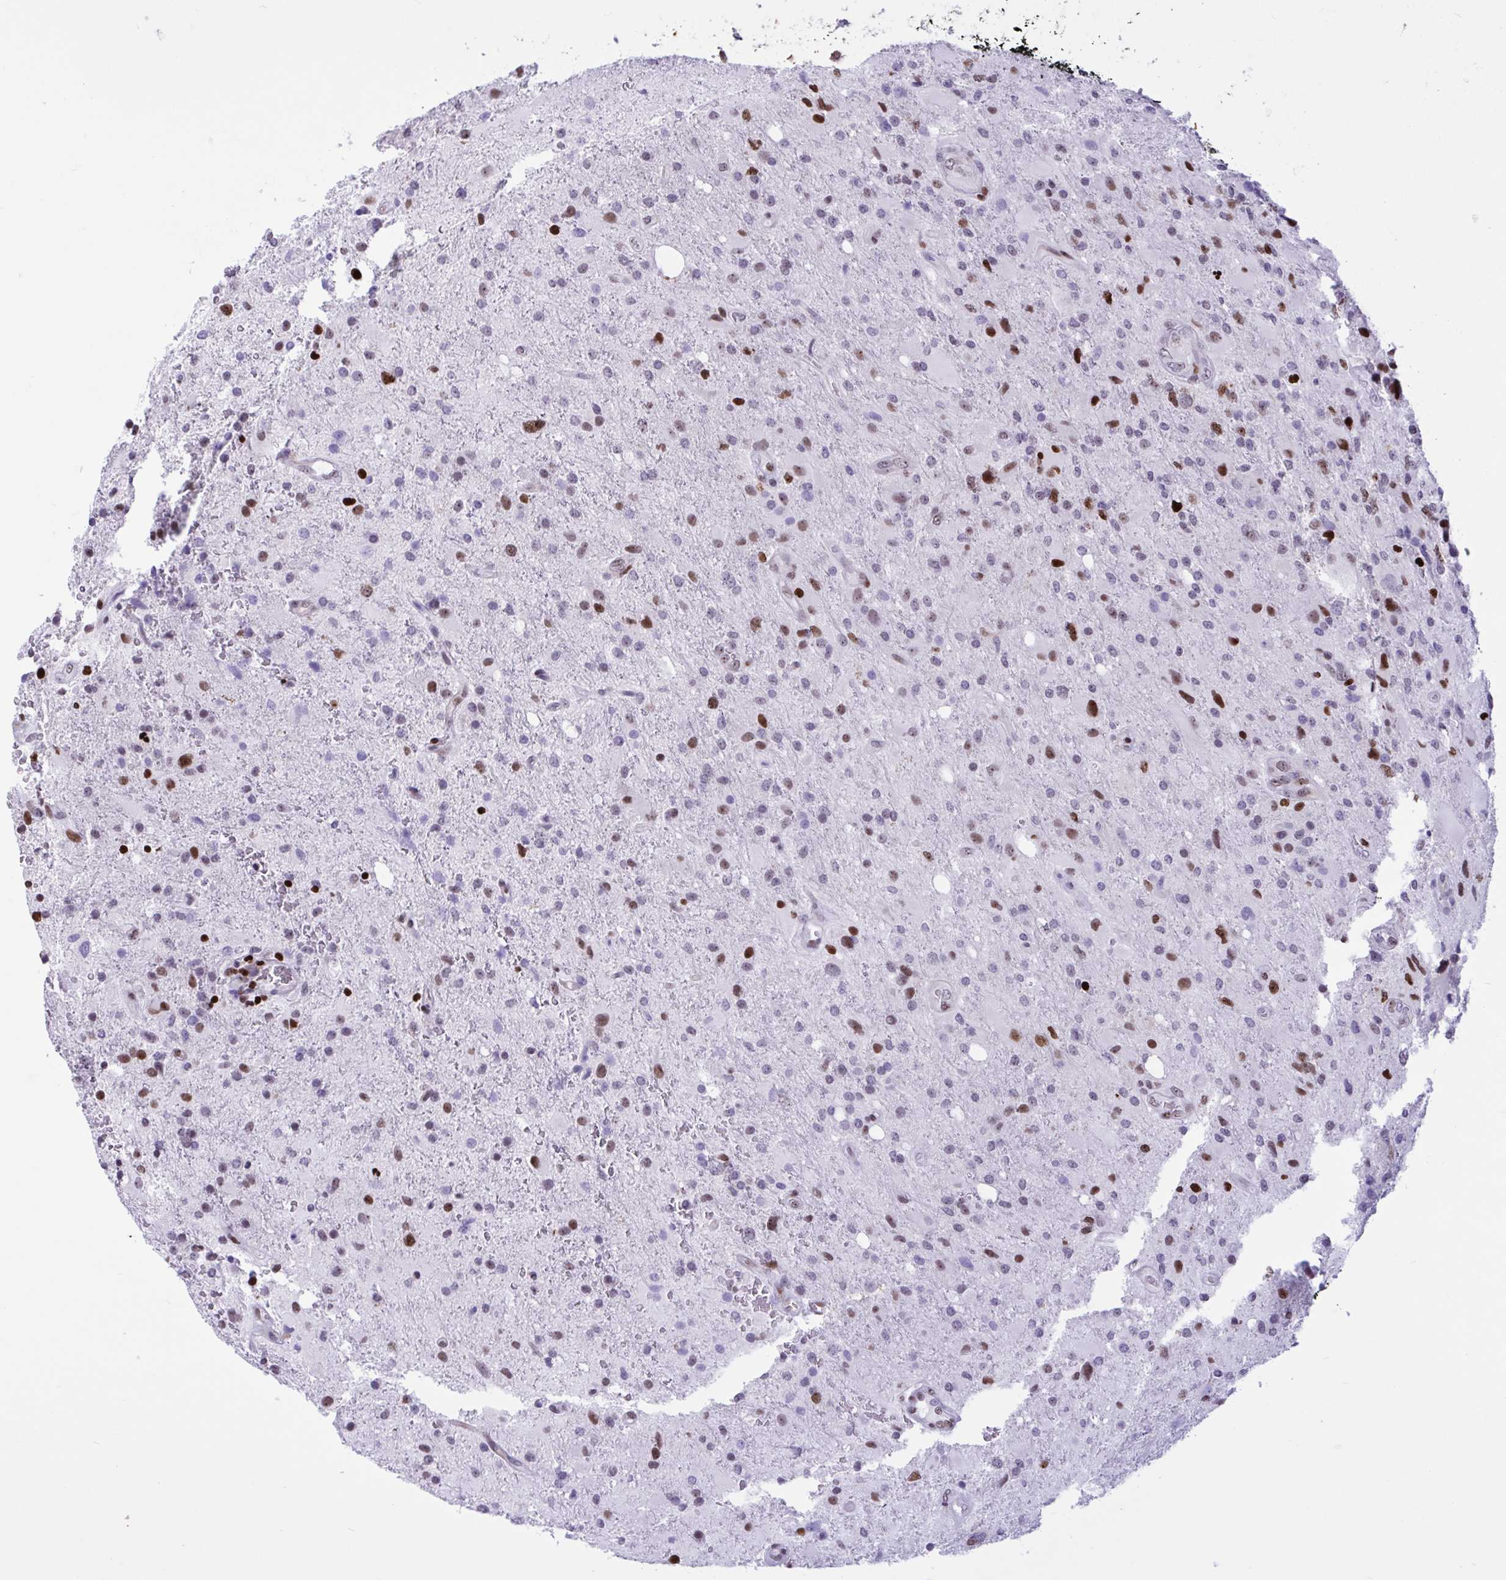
{"staining": {"intensity": "moderate", "quantity": "<25%", "location": "nuclear"}, "tissue": "glioma", "cell_type": "Tumor cells", "image_type": "cancer", "snomed": [{"axis": "morphology", "description": "Glioma, malignant, High grade"}, {"axis": "topography", "description": "Brain"}], "caption": "DAB immunohistochemical staining of human glioma displays moderate nuclear protein expression in approximately <25% of tumor cells.", "gene": "HMGB2", "patient": {"sex": "male", "age": 53}}